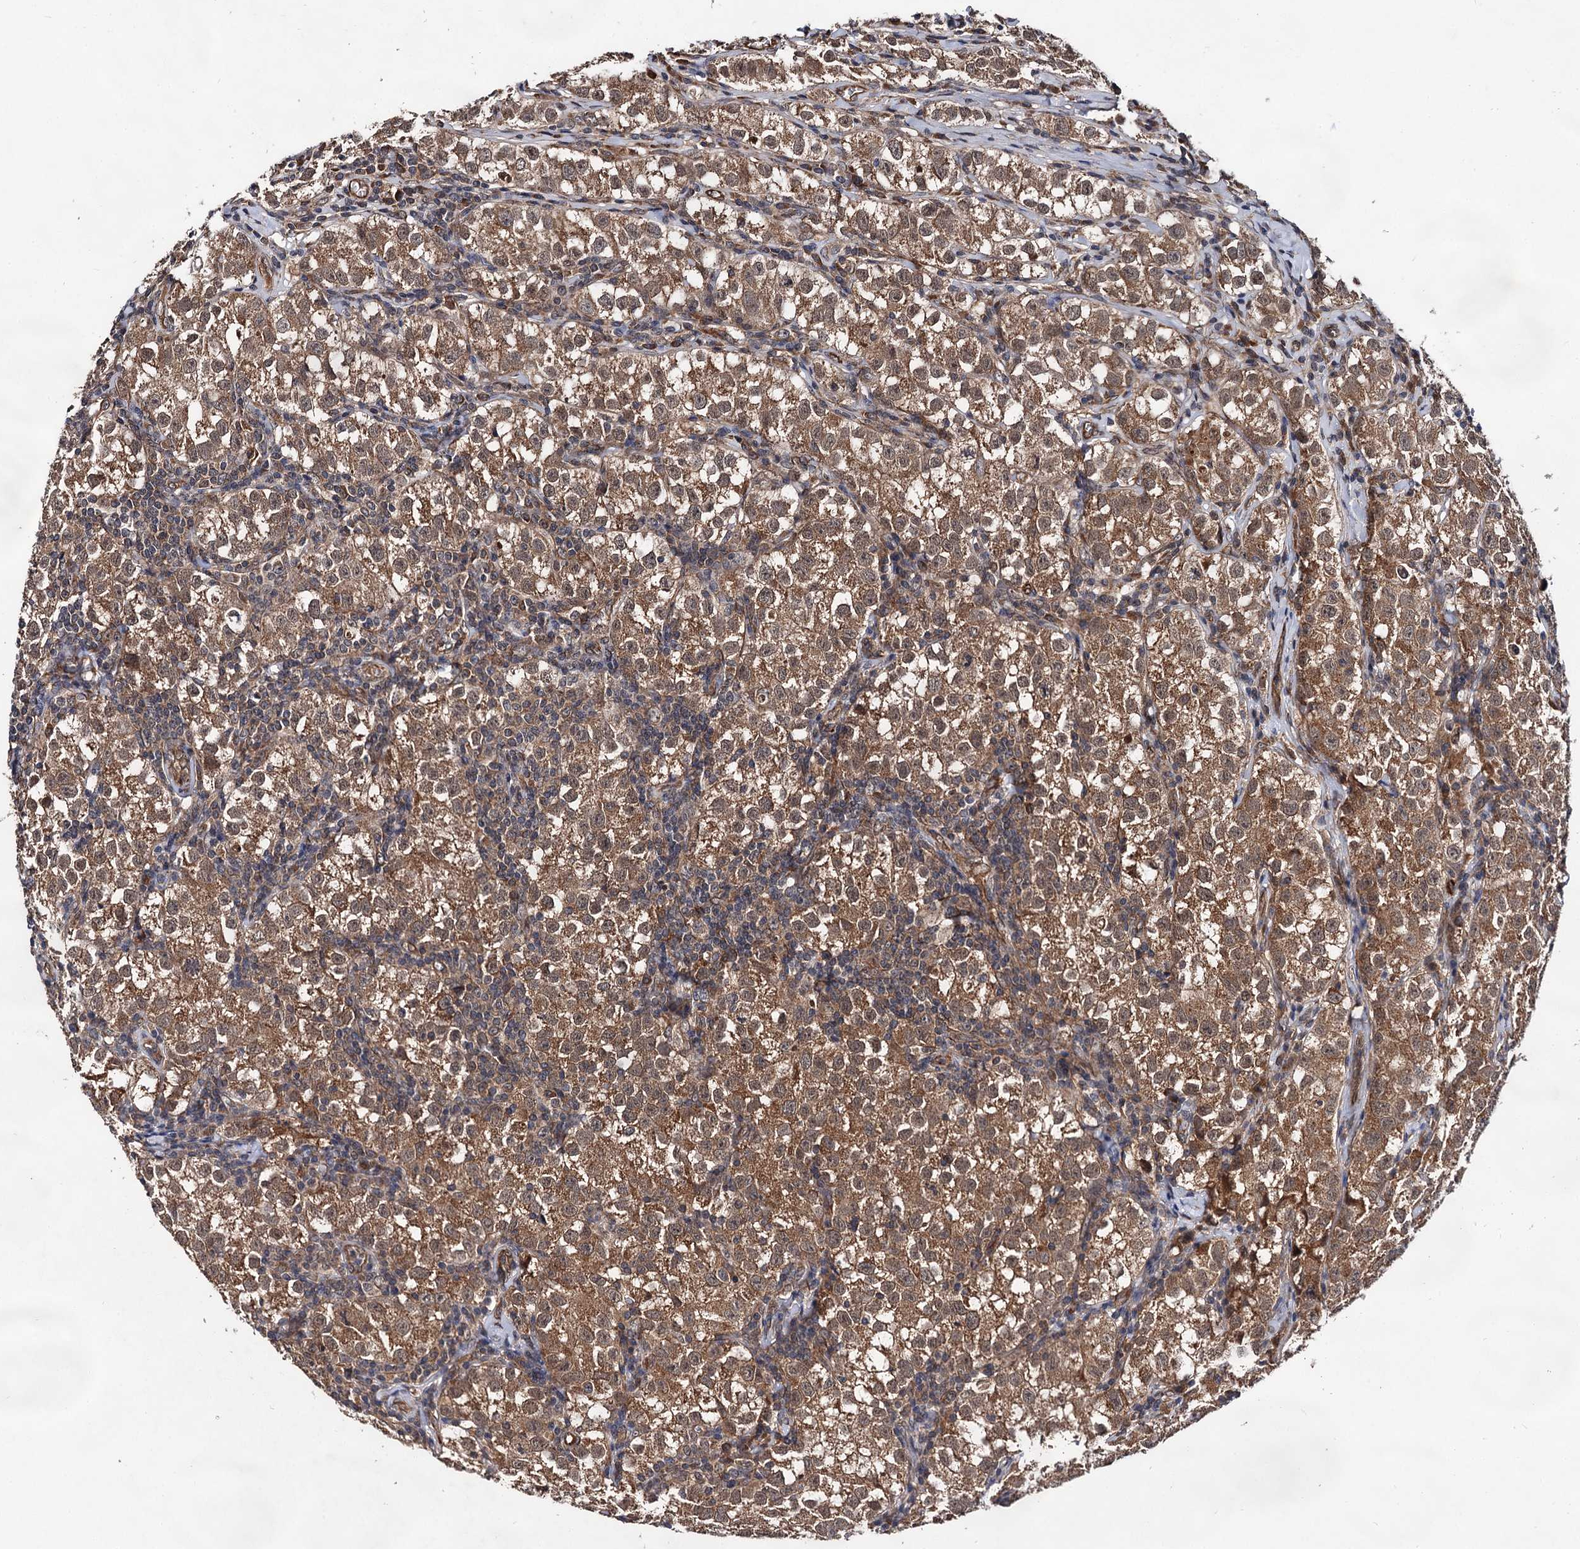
{"staining": {"intensity": "moderate", "quantity": ">75%", "location": "cytoplasmic/membranous"}, "tissue": "testis cancer", "cell_type": "Tumor cells", "image_type": "cancer", "snomed": [{"axis": "morphology", "description": "Seminoma, NOS"}, {"axis": "morphology", "description": "Carcinoma, Embryonal, NOS"}, {"axis": "topography", "description": "Testis"}], "caption": "IHC image of human testis embryonal carcinoma stained for a protein (brown), which shows medium levels of moderate cytoplasmic/membranous positivity in approximately >75% of tumor cells.", "gene": "TEX9", "patient": {"sex": "male", "age": 43}}